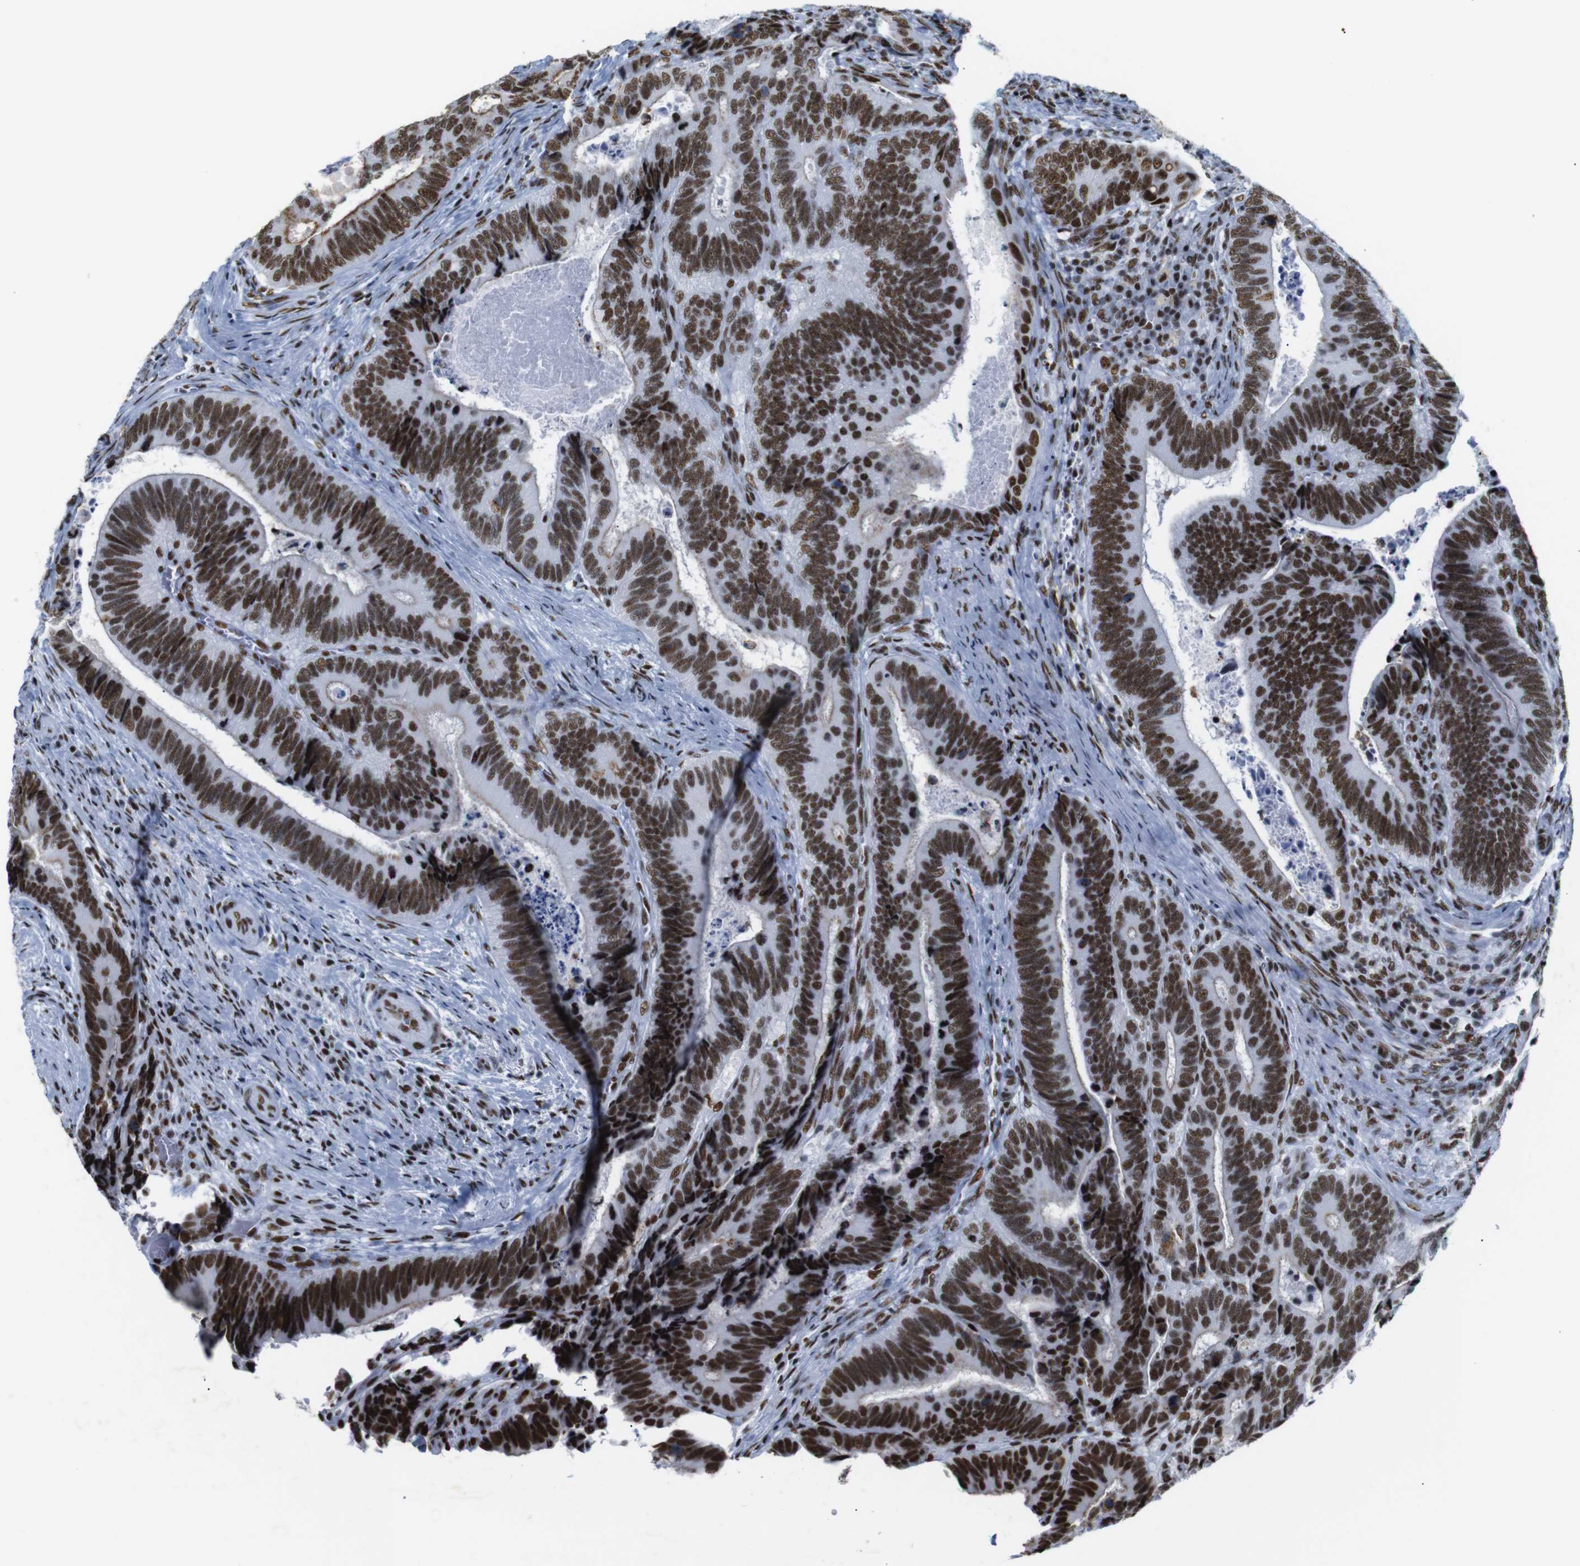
{"staining": {"intensity": "strong", "quantity": ">75%", "location": "nuclear"}, "tissue": "colorectal cancer", "cell_type": "Tumor cells", "image_type": "cancer", "snomed": [{"axis": "morphology", "description": "Inflammation, NOS"}, {"axis": "morphology", "description": "Adenocarcinoma, NOS"}, {"axis": "topography", "description": "Colon"}], "caption": "Immunohistochemical staining of human adenocarcinoma (colorectal) displays strong nuclear protein expression in about >75% of tumor cells.", "gene": "TRA2B", "patient": {"sex": "male", "age": 72}}